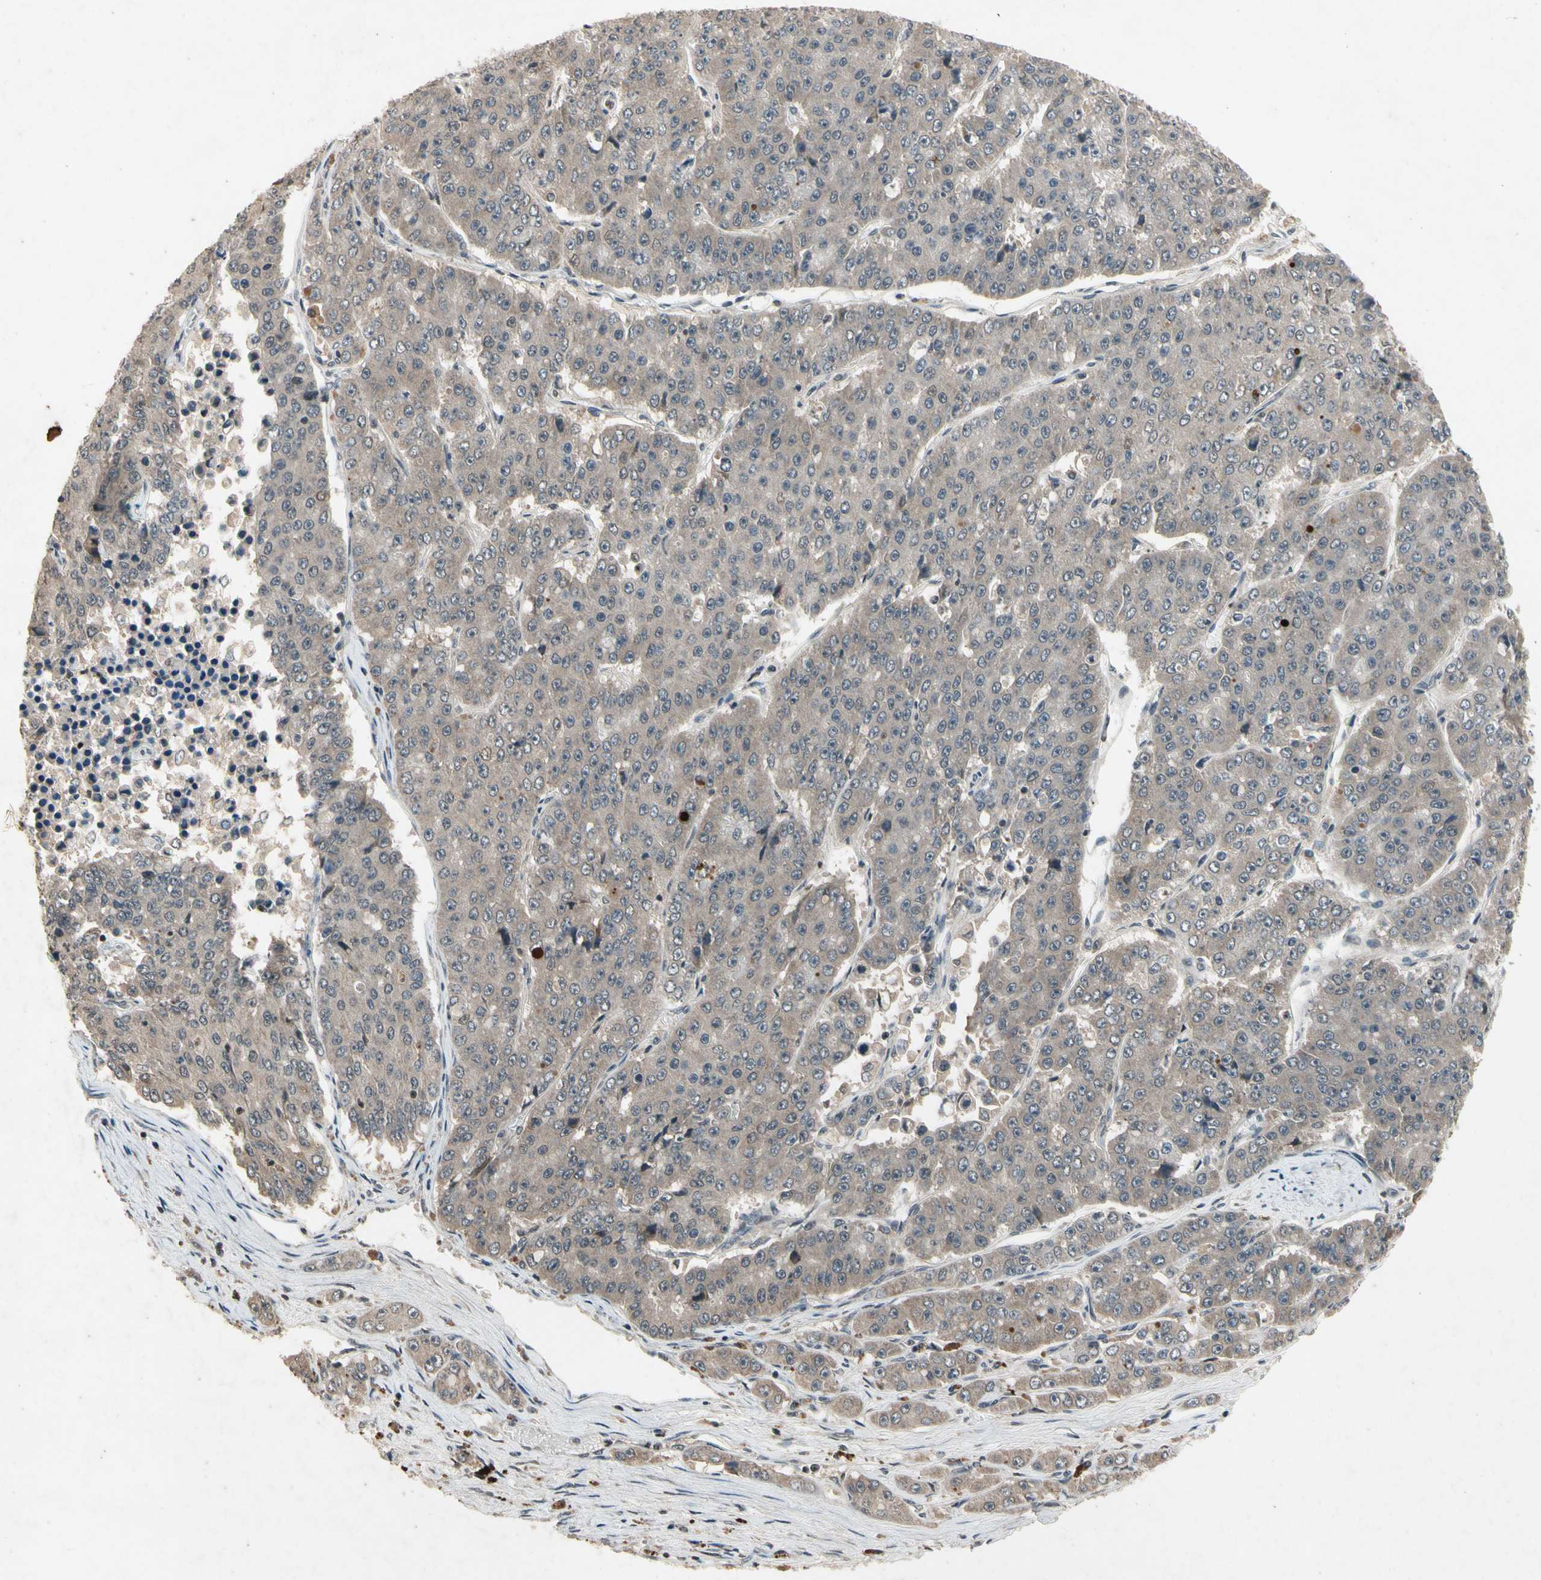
{"staining": {"intensity": "weak", "quantity": "25%-75%", "location": "cytoplasmic/membranous"}, "tissue": "pancreatic cancer", "cell_type": "Tumor cells", "image_type": "cancer", "snomed": [{"axis": "morphology", "description": "Adenocarcinoma, NOS"}, {"axis": "topography", "description": "Pancreas"}], "caption": "Protein staining of pancreatic cancer (adenocarcinoma) tissue displays weak cytoplasmic/membranous expression in about 25%-75% of tumor cells. (IHC, brightfield microscopy, high magnification).", "gene": "DPY19L3", "patient": {"sex": "male", "age": 50}}